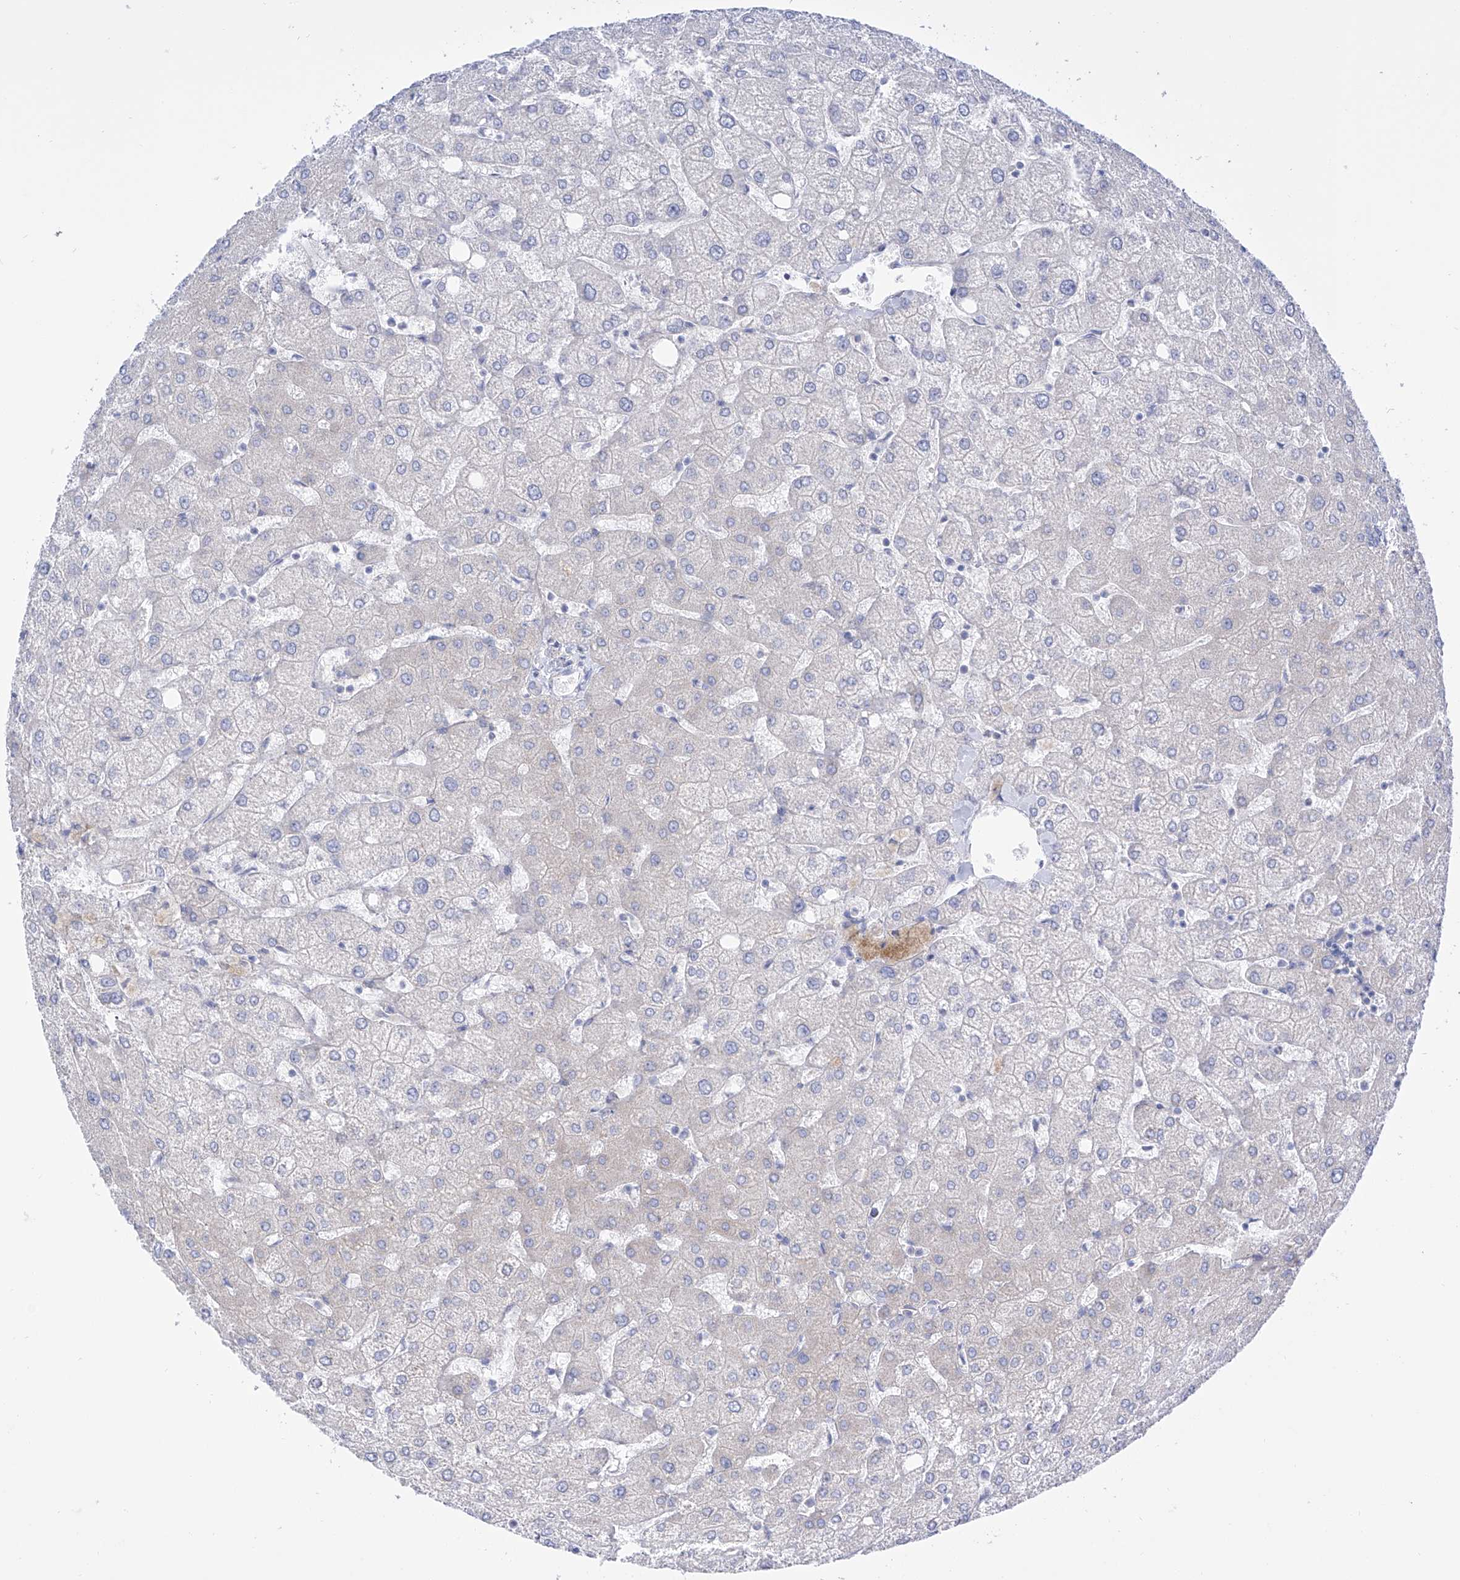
{"staining": {"intensity": "negative", "quantity": "none", "location": "none"}, "tissue": "liver", "cell_type": "Cholangiocytes", "image_type": "normal", "snomed": [{"axis": "morphology", "description": "Normal tissue, NOS"}, {"axis": "topography", "description": "Liver"}], "caption": "Human liver stained for a protein using immunohistochemistry displays no staining in cholangiocytes.", "gene": "LCA5", "patient": {"sex": "female", "age": 54}}